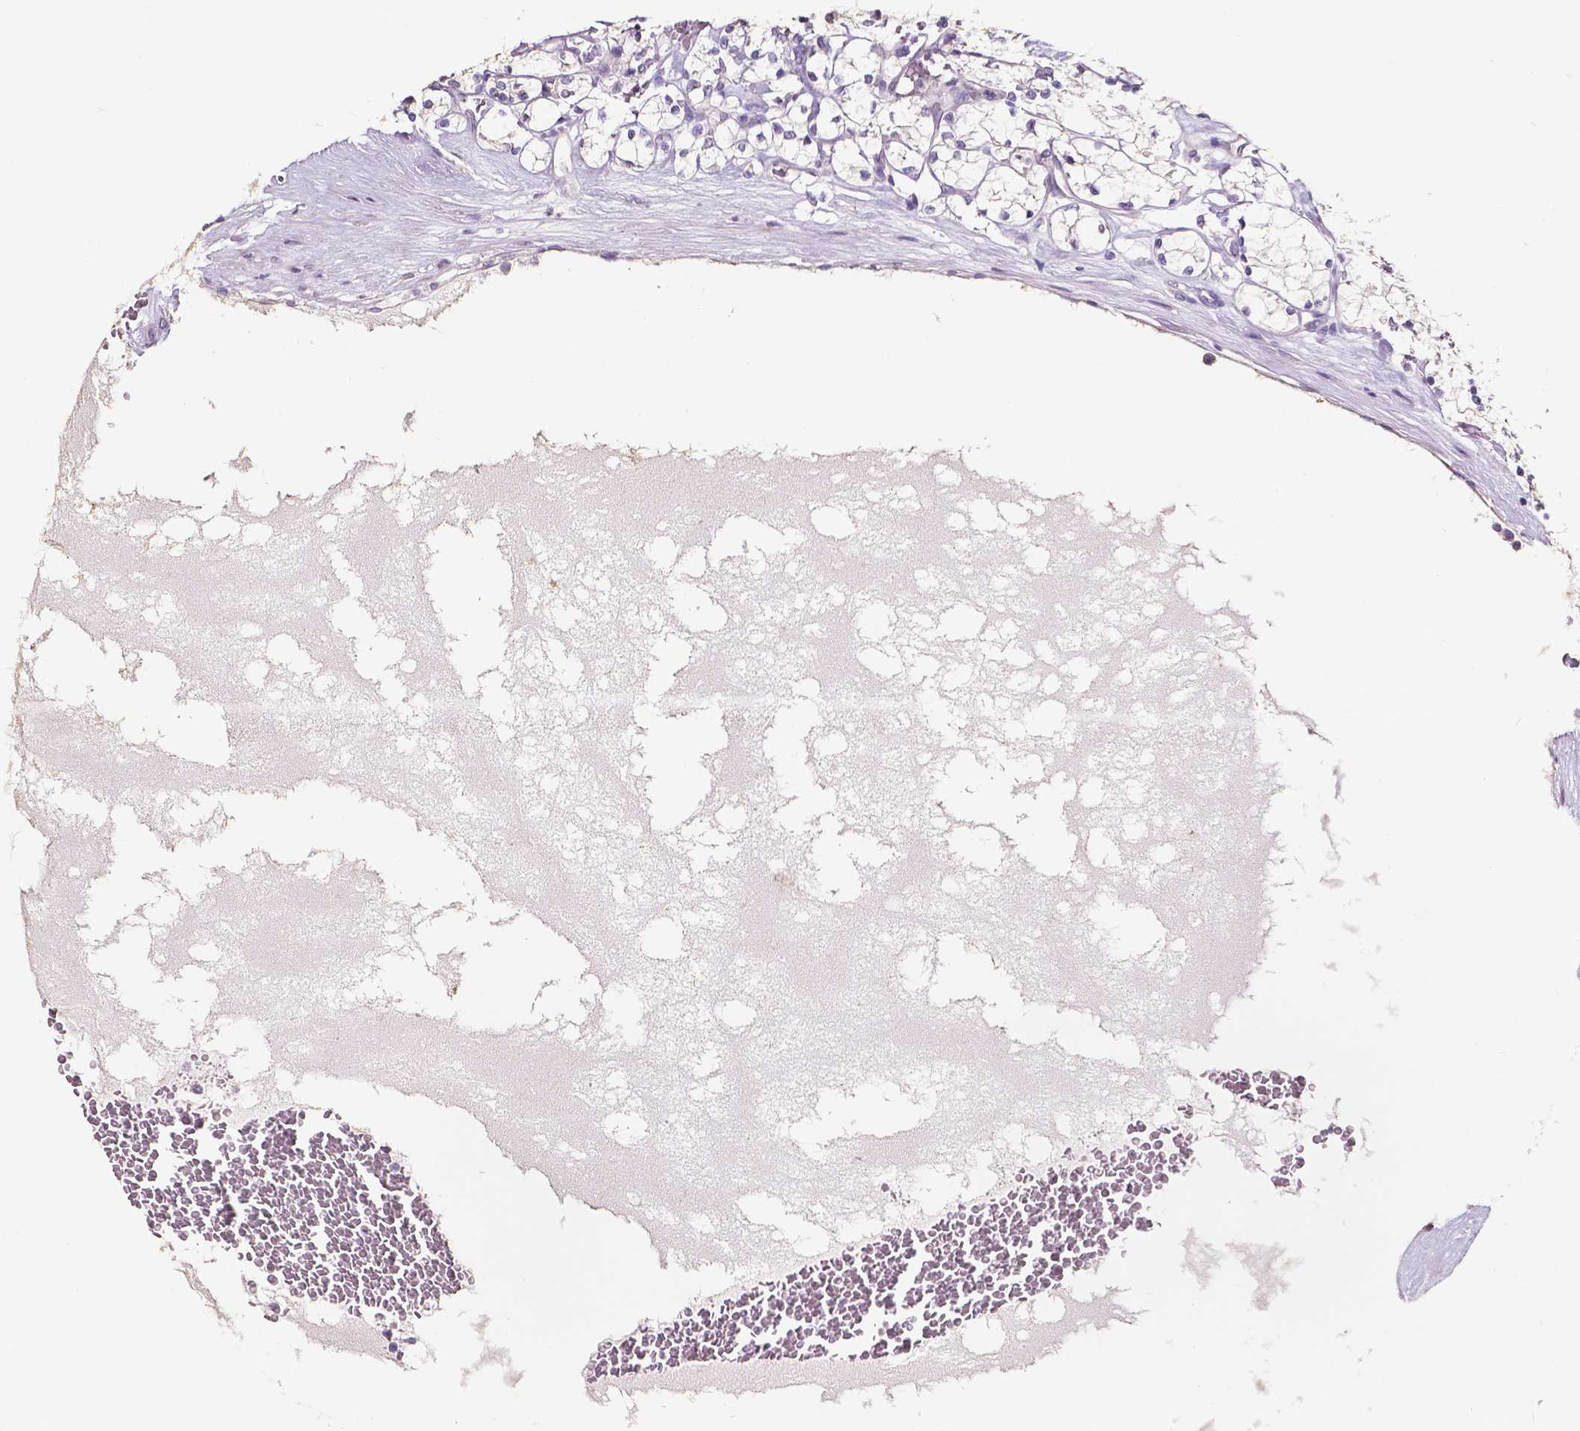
{"staining": {"intensity": "negative", "quantity": "none", "location": "none"}, "tissue": "renal cancer", "cell_type": "Tumor cells", "image_type": "cancer", "snomed": [{"axis": "morphology", "description": "Adenocarcinoma, NOS"}, {"axis": "topography", "description": "Kidney"}], "caption": "Adenocarcinoma (renal) stained for a protein using immunohistochemistry (IHC) exhibits no staining tumor cells.", "gene": "PSAT1", "patient": {"sex": "female", "age": 69}}